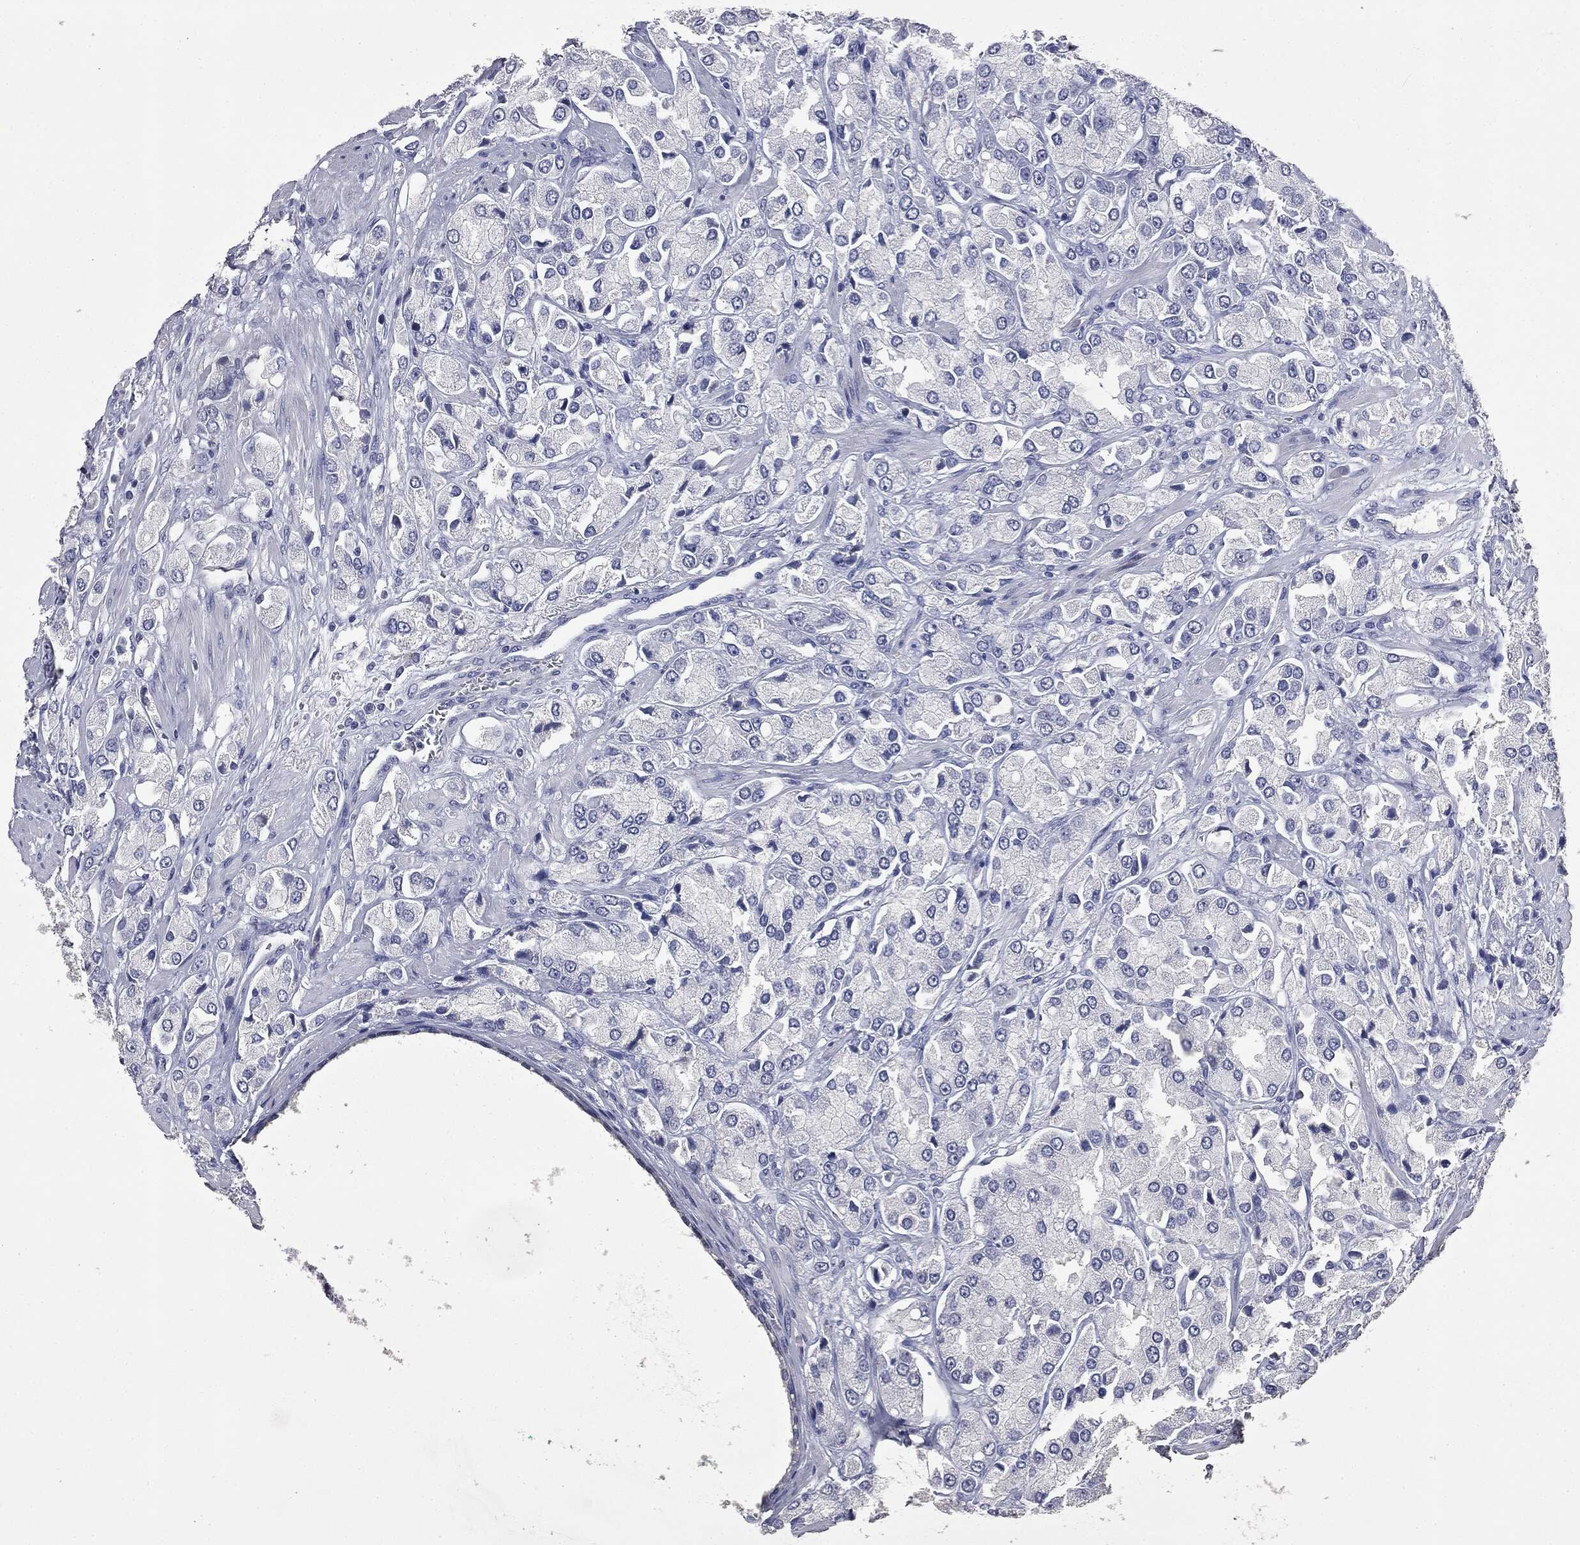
{"staining": {"intensity": "negative", "quantity": "none", "location": "none"}, "tissue": "prostate cancer", "cell_type": "Tumor cells", "image_type": "cancer", "snomed": [{"axis": "morphology", "description": "Adenocarcinoma, NOS"}, {"axis": "topography", "description": "Prostate and seminal vesicle, NOS"}, {"axis": "topography", "description": "Prostate"}], "caption": "The micrograph reveals no staining of tumor cells in prostate cancer. (Brightfield microscopy of DAB immunohistochemistry at high magnification).", "gene": "ATP2A1", "patient": {"sex": "male", "age": 64}}